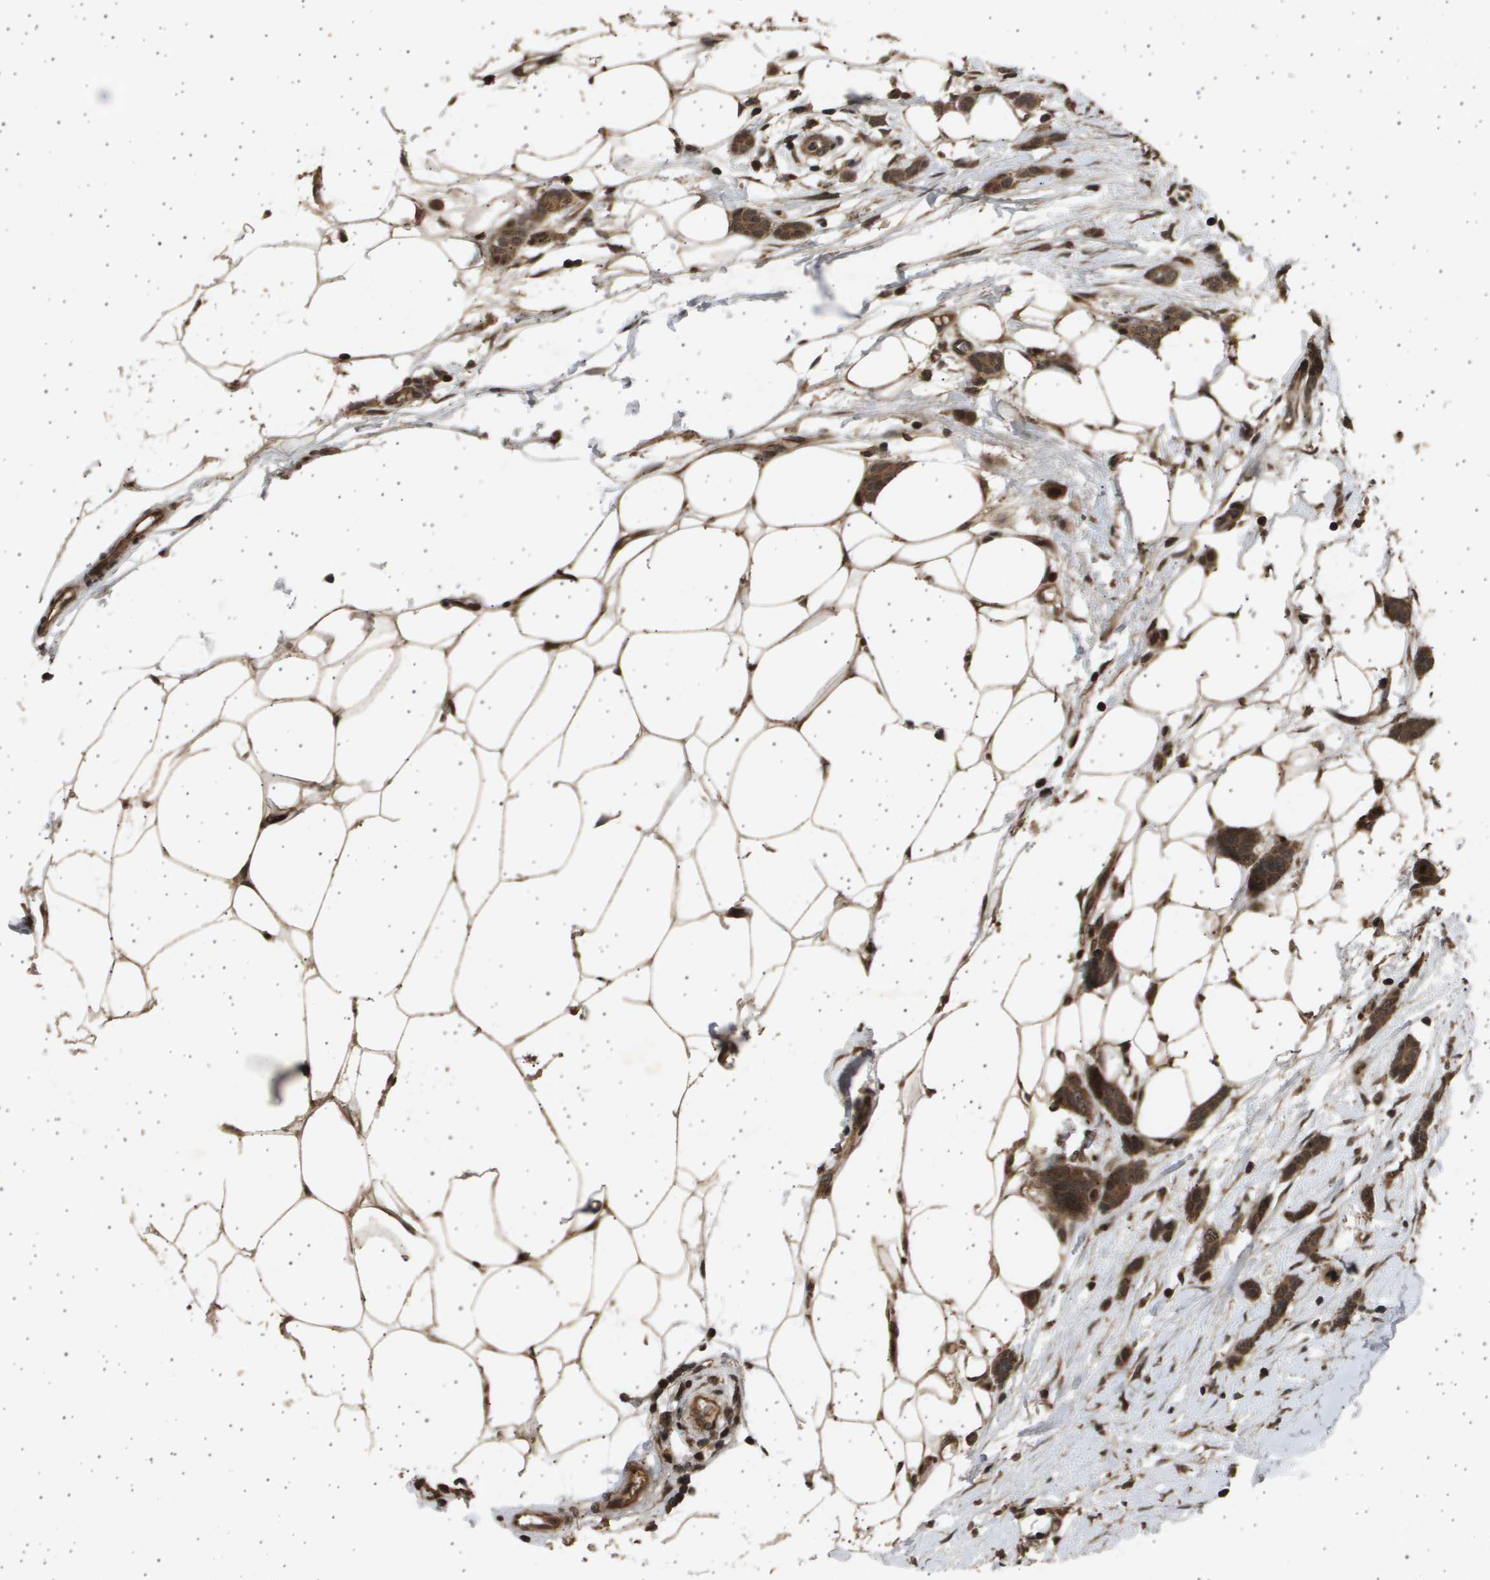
{"staining": {"intensity": "moderate", "quantity": ">75%", "location": "cytoplasmic/membranous,nuclear"}, "tissue": "breast cancer", "cell_type": "Tumor cells", "image_type": "cancer", "snomed": [{"axis": "morphology", "description": "Lobular carcinoma"}, {"axis": "topography", "description": "Skin"}, {"axis": "topography", "description": "Breast"}], "caption": "Breast cancer (lobular carcinoma) stained with a brown dye reveals moderate cytoplasmic/membranous and nuclear positive positivity in approximately >75% of tumor cells.", "gene": "TNRC6A", "patient": {"sex": "female", "age": 46}}